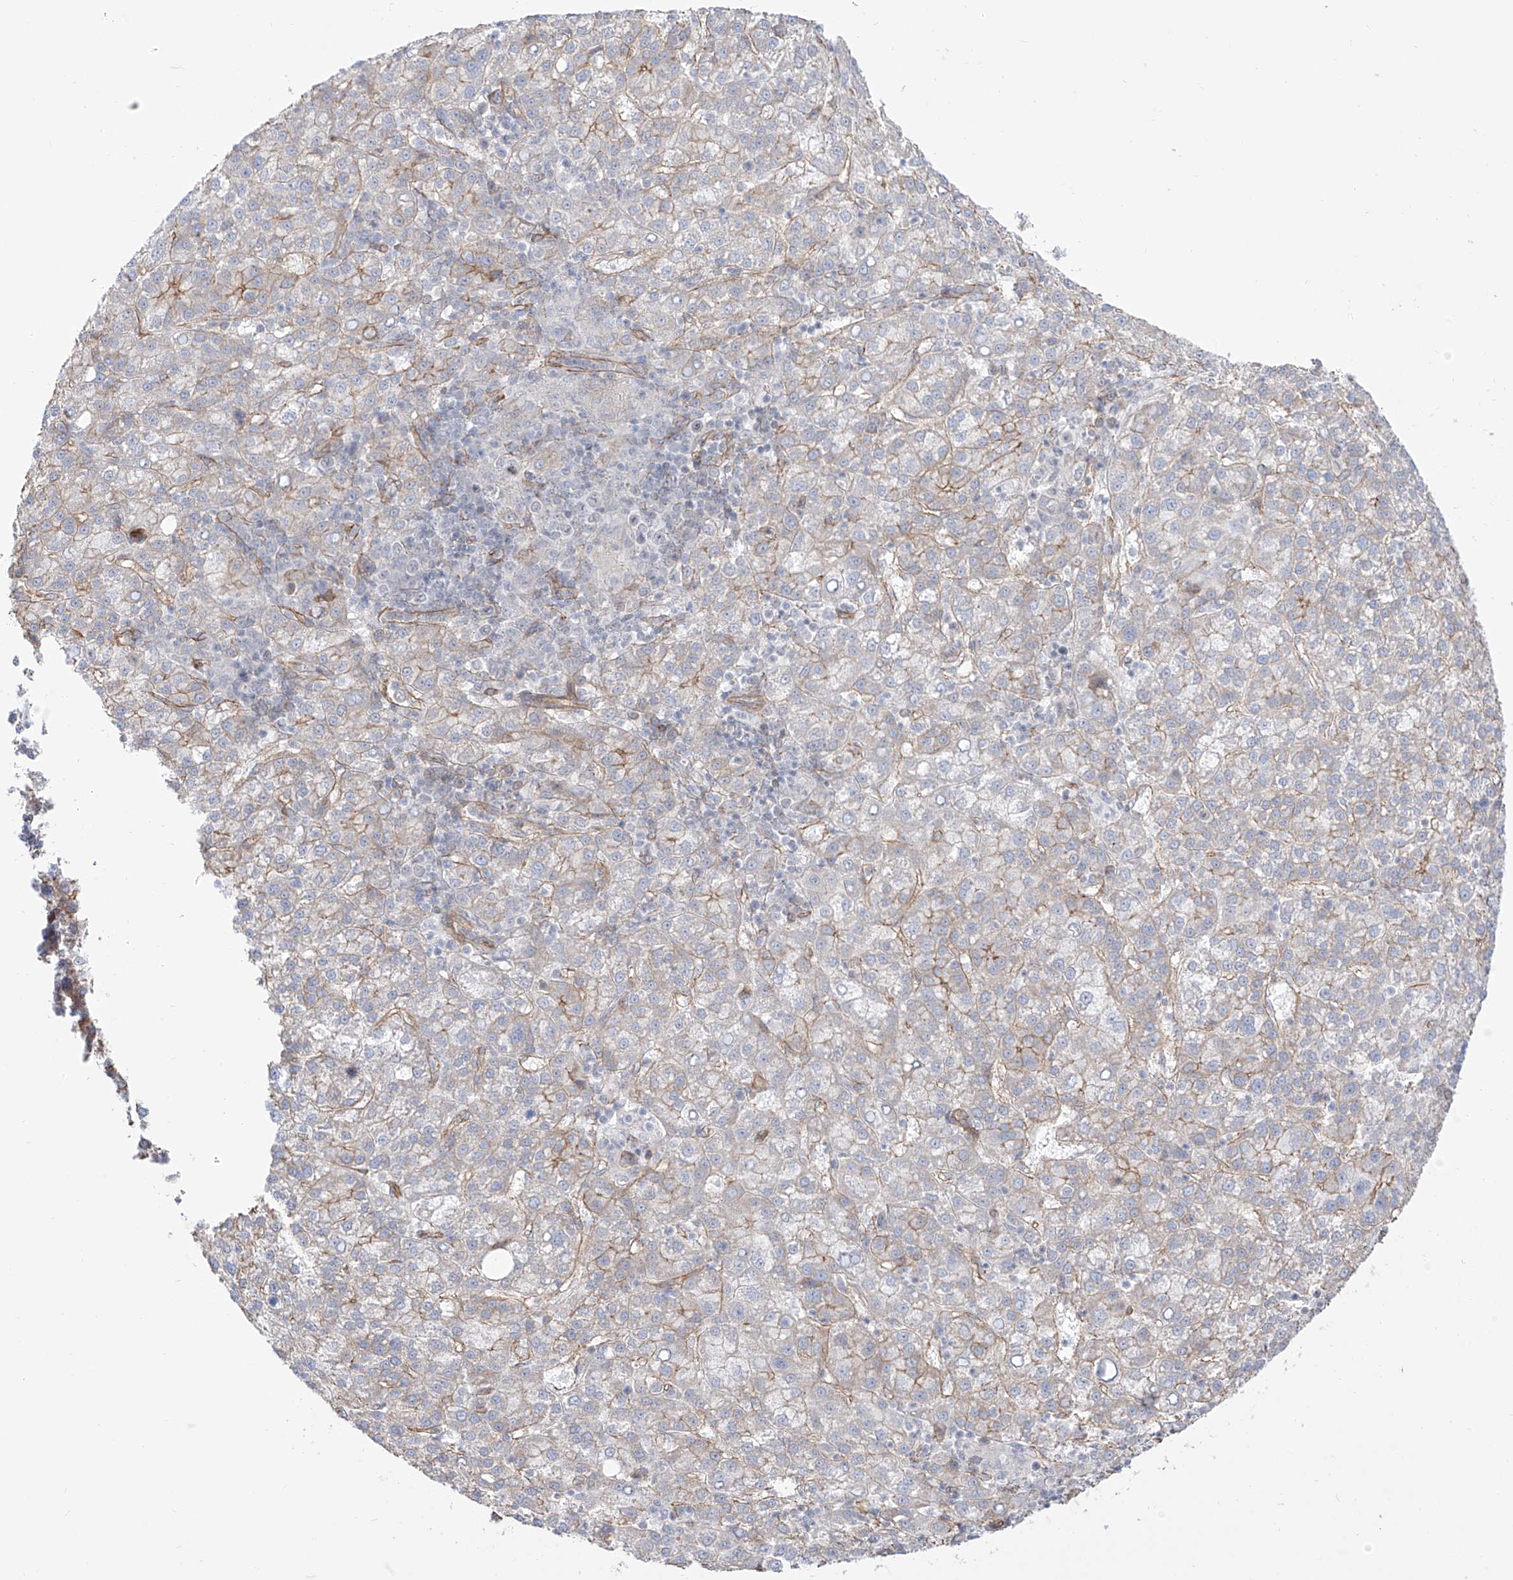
{"staining": {"intensity": "negative", "quantity": "none", "location": "none"}, "tissue": "liver cancer", "cell_type": "Tumor cells", "image_type": "cancer", "snomed": [{"axis": "morphology", "description": "Carcinoma, Hepatocellular, NOS"}, {"axis": "topography", "description": "Liver"}], "caption": "A micrograph of human liver cancer (hepatocellular carcinoma) is negative for staining in tumor cells.", "gene": "ZNF180", "patient": {"sex": "female", "age": 58}}